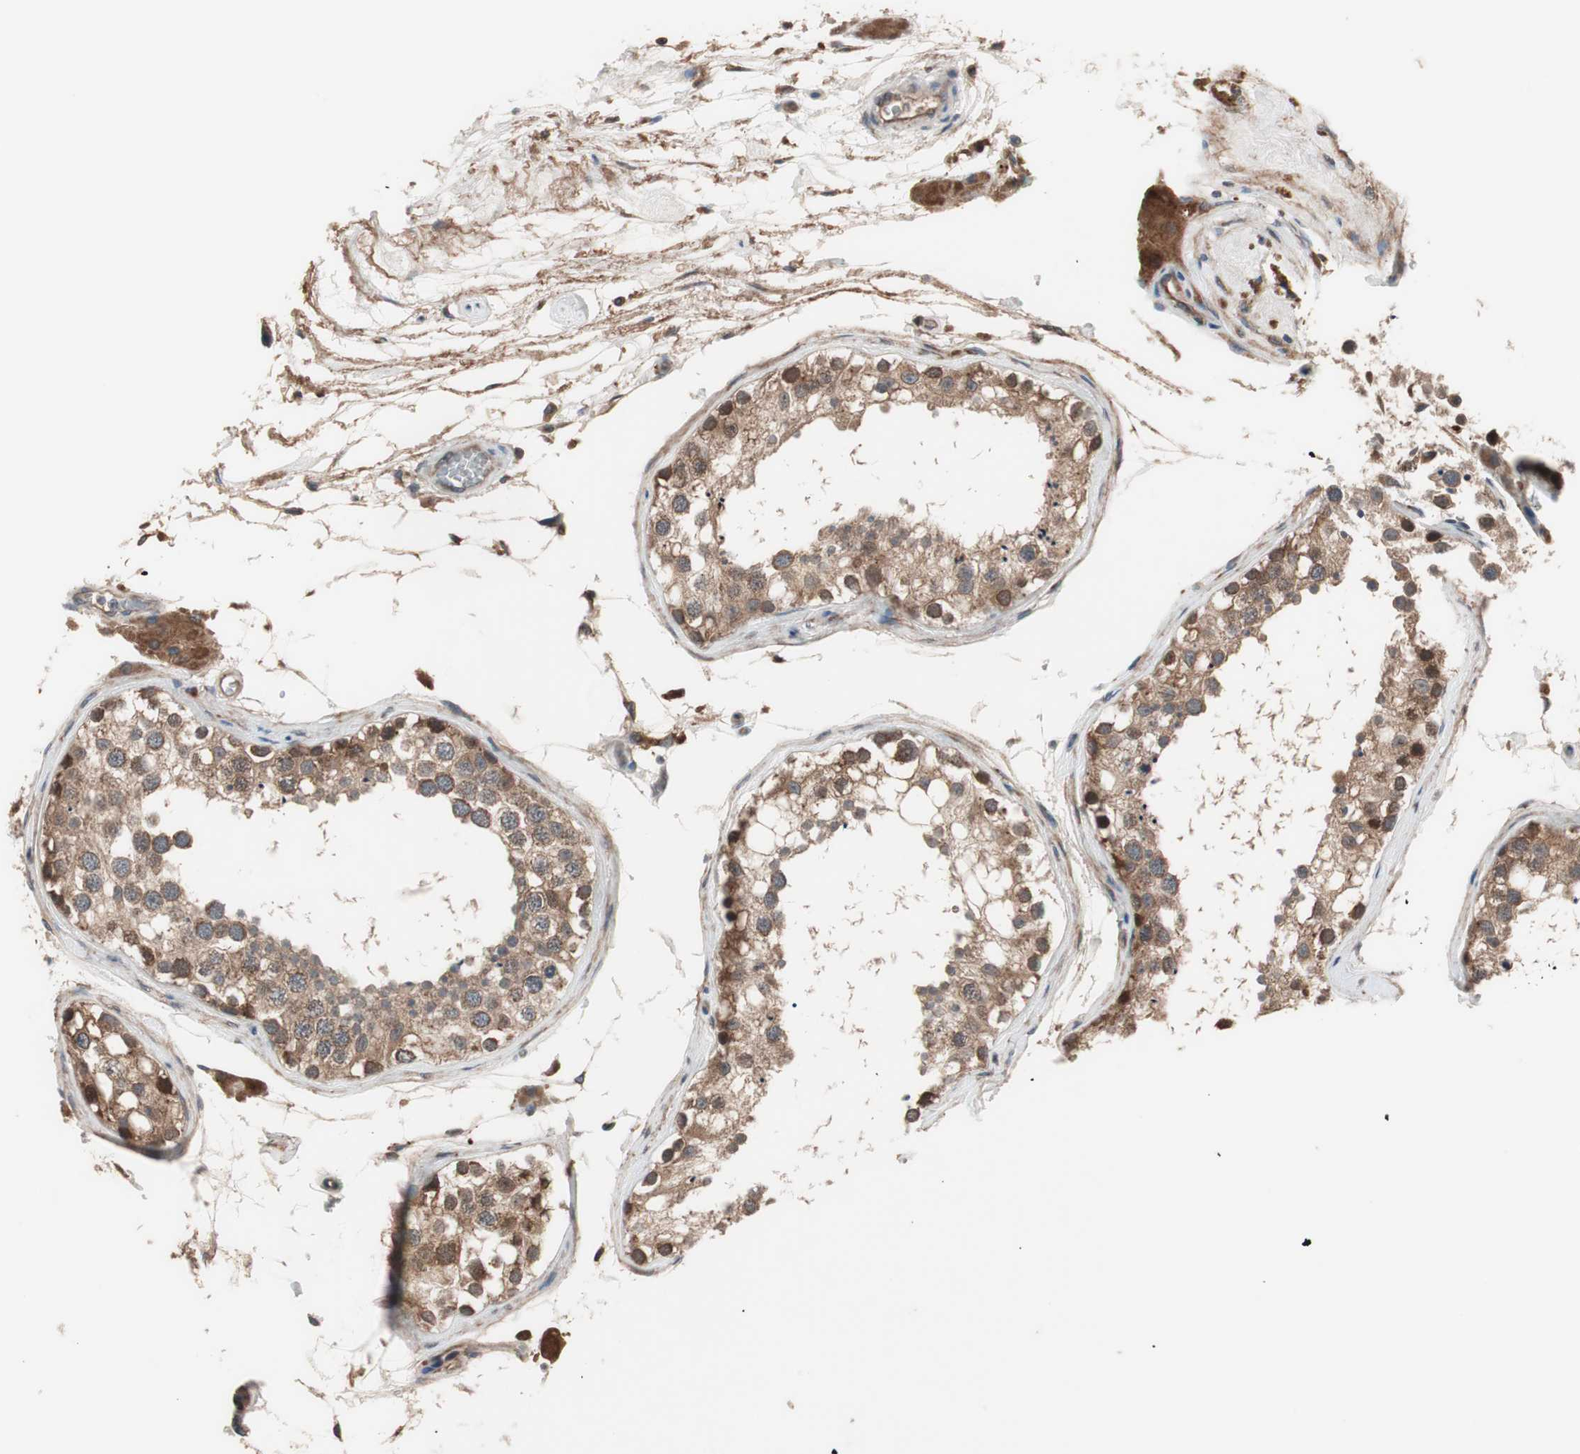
{"staining": {"intensity": "moderate", "quantity": ">75%", "location": "cytoplasmic/membranous"}, "tissue": "testis", "cell_type": "Cells in seminiferous ducts", "image_type": "normal", "snomed": [{"axis": "morphology", "description": "Normal tissue, NOS"}, {"axis": "topography", "description": "Testis"}], "caption": "Brown immunohistochemical staining in benign human testis shows moderate cytoplasmic/membranous expression in approximately >75% of cells in seminiferous ducts. Using DAB (brown) and hematoxylin (blue) stains, captured at high magnification using brightfield microscopy.", "gene": "HMBS", "patient": {"sex": "male", "age": 68}}